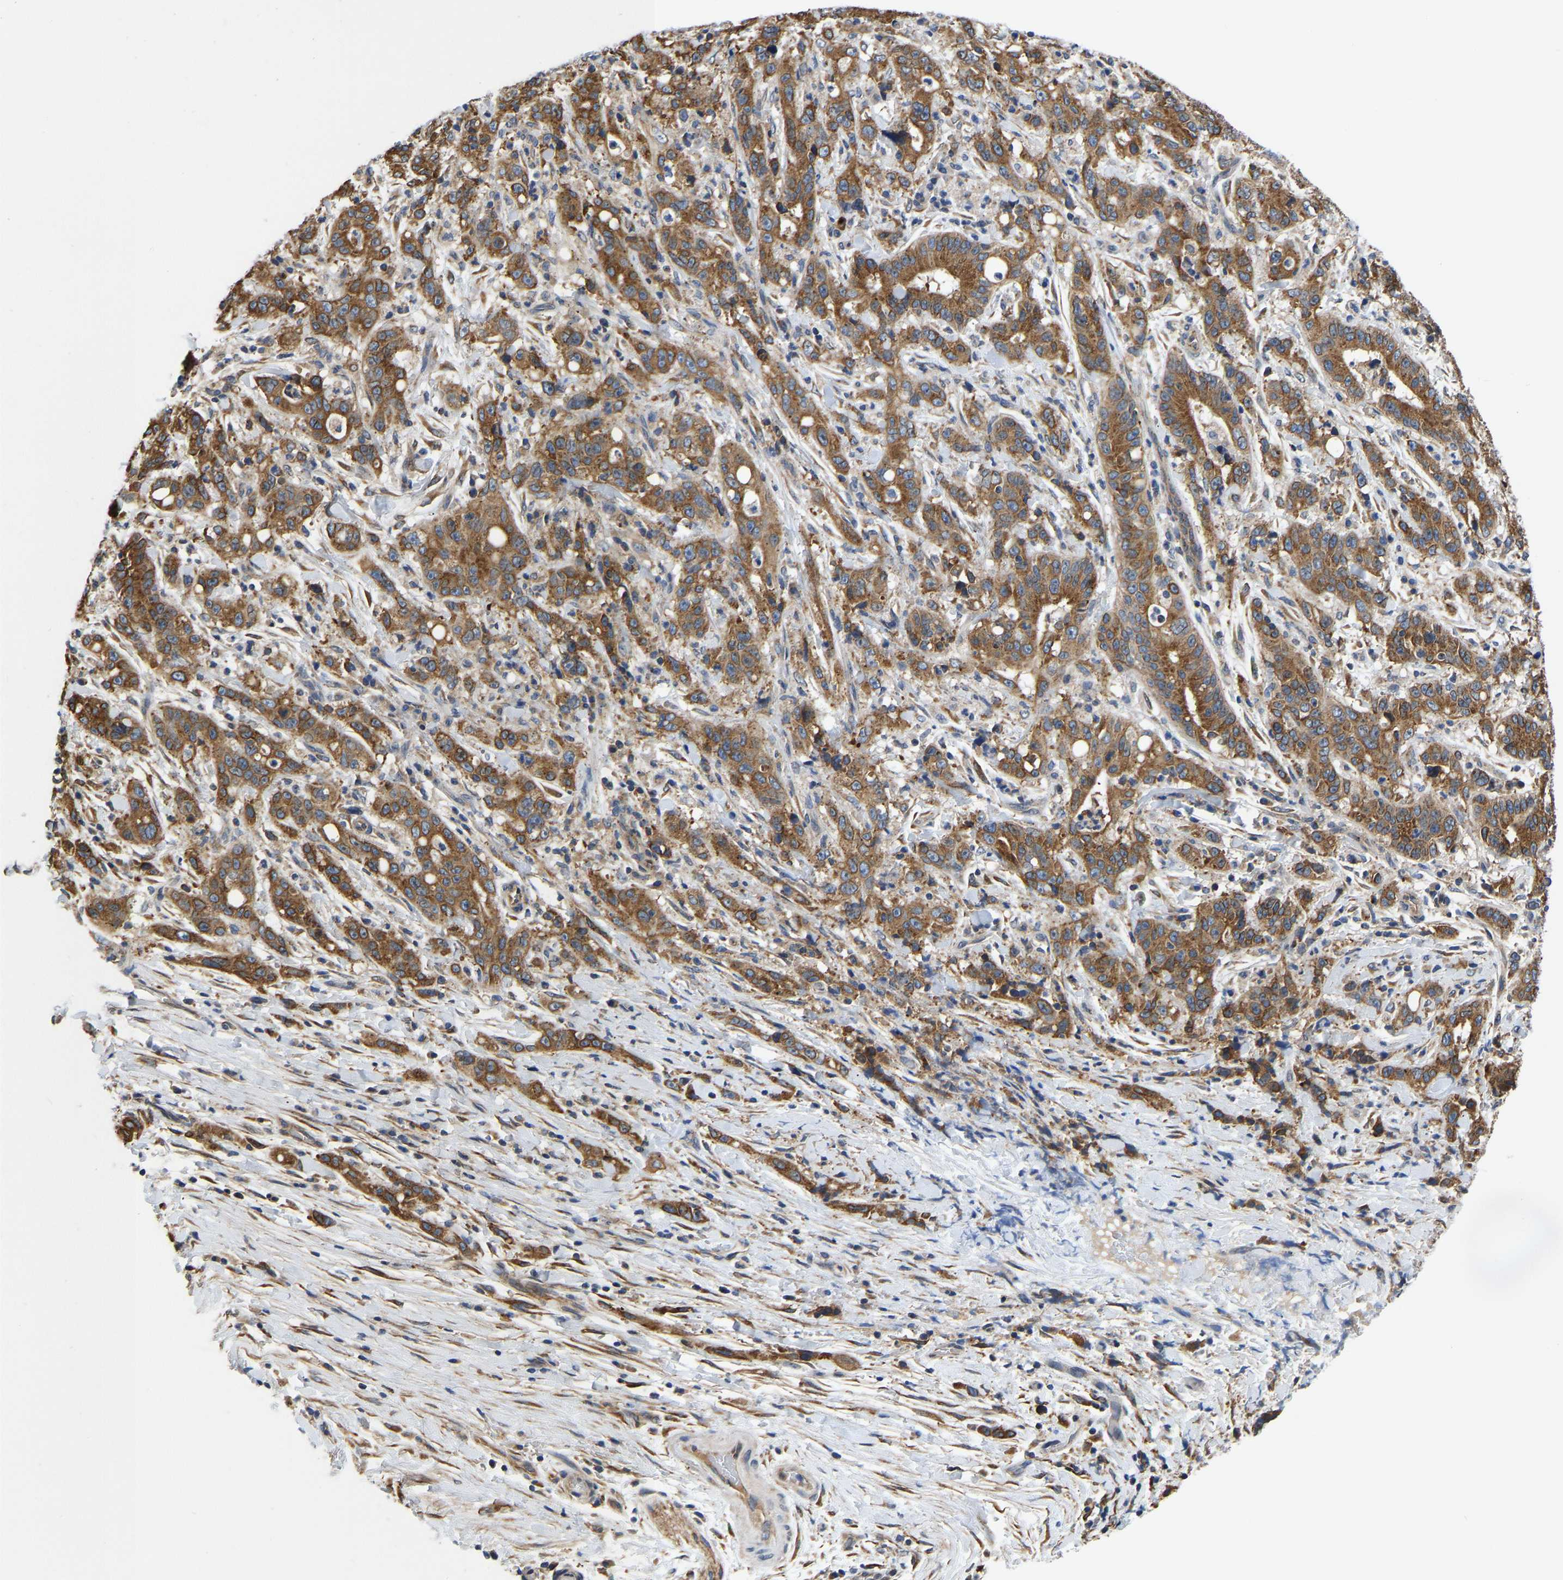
{"staining": {"intensity": "strong", "quantity": ">75%", "location": "cytoplasmic/membranous"}, "tissue": "liver cancer", "cell_type": "Tumor cells", "image_type": "cancer", "snomed": [{"axis": "morphology", "description": "Cholangiocarcinoma"}, {"axis": "topography", "description": "Liver"}], "caption": "There is high levels of strong cytoplasmic/membranous positivity in tumor cells of liver cancer, as demonstrated by immunohistochemical staining (brown color).", "gene": "ARL6IP5", "patient": {"sex": "female", "age": 38}}